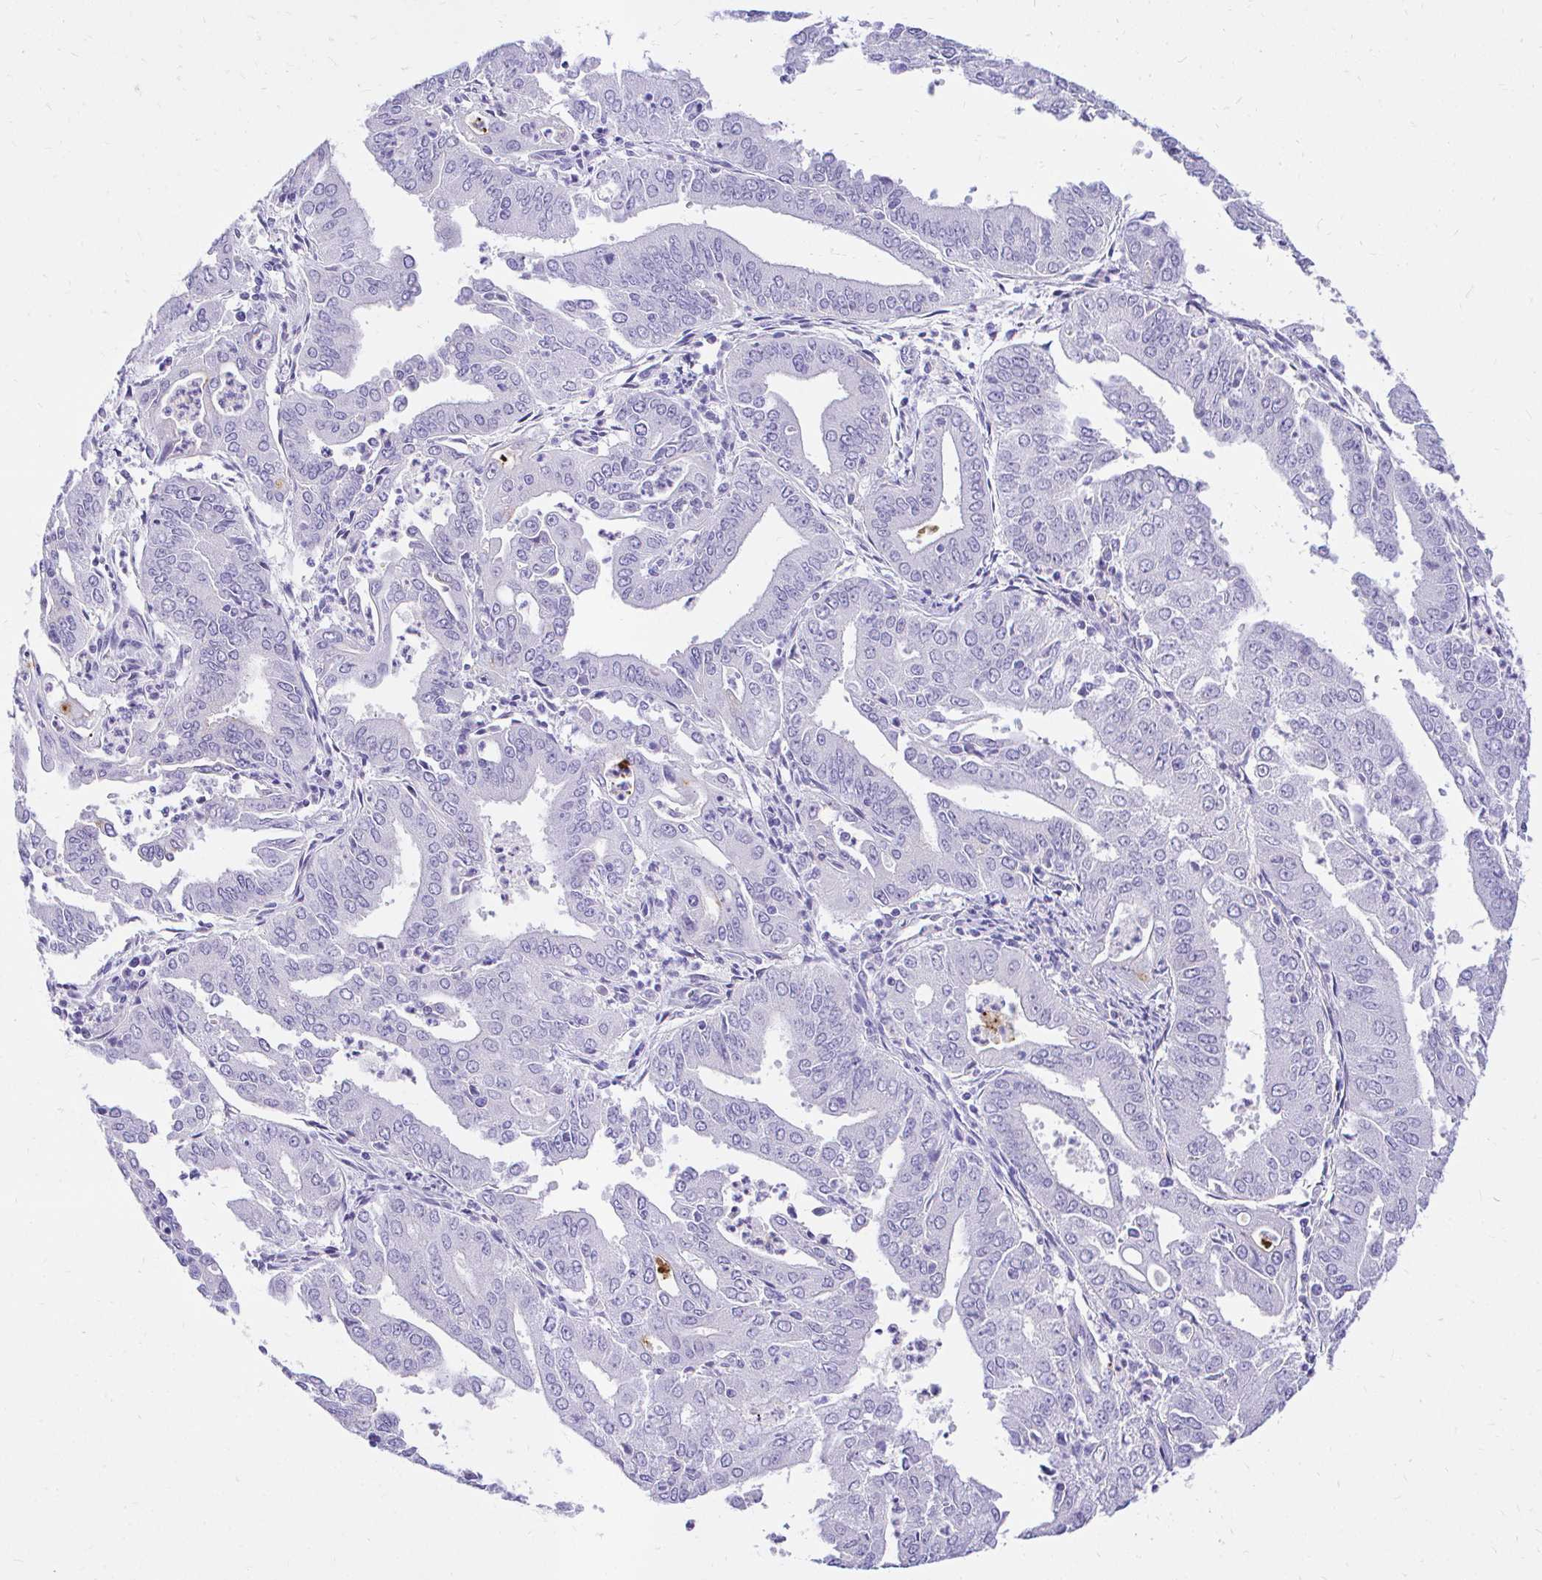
{"staining": {"intensity": "negative", "quantity": "none", "location": "none"}, "tissue": "cervical cancer", "cell_type": "Tumor cells", "image_type": "cancer", "snomed": [{"axis": "morphology", "description": "Adenocarcinoma, NOS"}, {"axis": "topography", "description": "Cervix"}], "caption": "The histopathology image exhibits no significant expression in tumor cells of cervical cancer (adenocarcinoma). Brightfield microscopy of immunohistochemistry (IHC) stained with DAB (brown) and hematoxylin (blue), captured at high magnification.", "gene": "FATE1", "patient": {"sex": "female", "age": 56}}